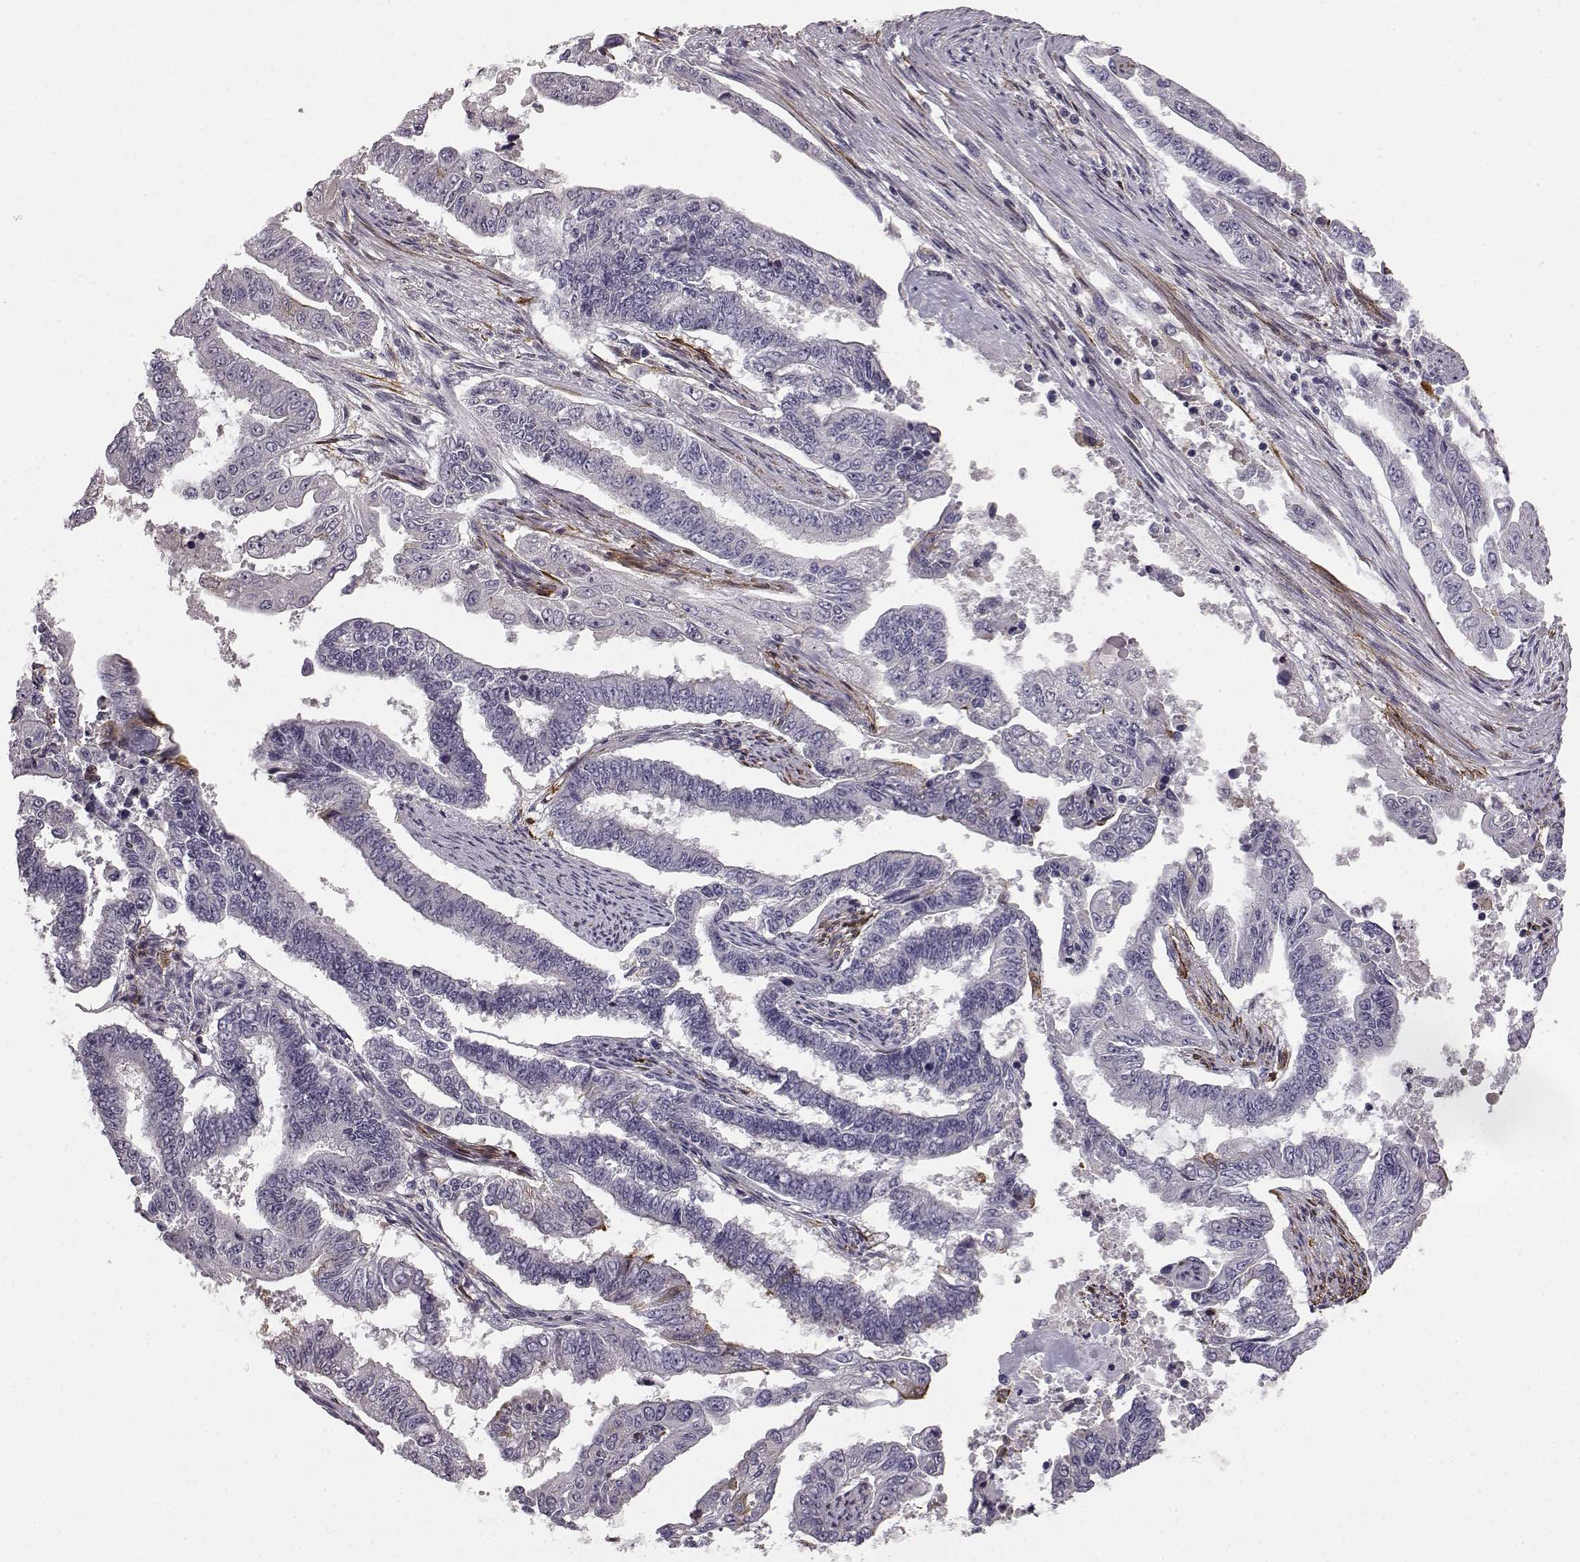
{"staining": {"intensity": "negative", "quantity": "none", "location": "none"}, "tissue": "endometrial cancer", "cell_type": "Tumor cells", "image_type": "cancer", "snomed": [{"axis": "morphology", "description": "Adenocarcinoma, NOS"}, {"axis": "topography", "description": "Uterus"}], "caption": "This is a histopathology image of immunohistochemistry (IHC) staining of adenocarcinoma (endometrial), which shows no staining in tumor cells.", "gene": "KRT85", "patient": {"sex": "female", "age": 59}}